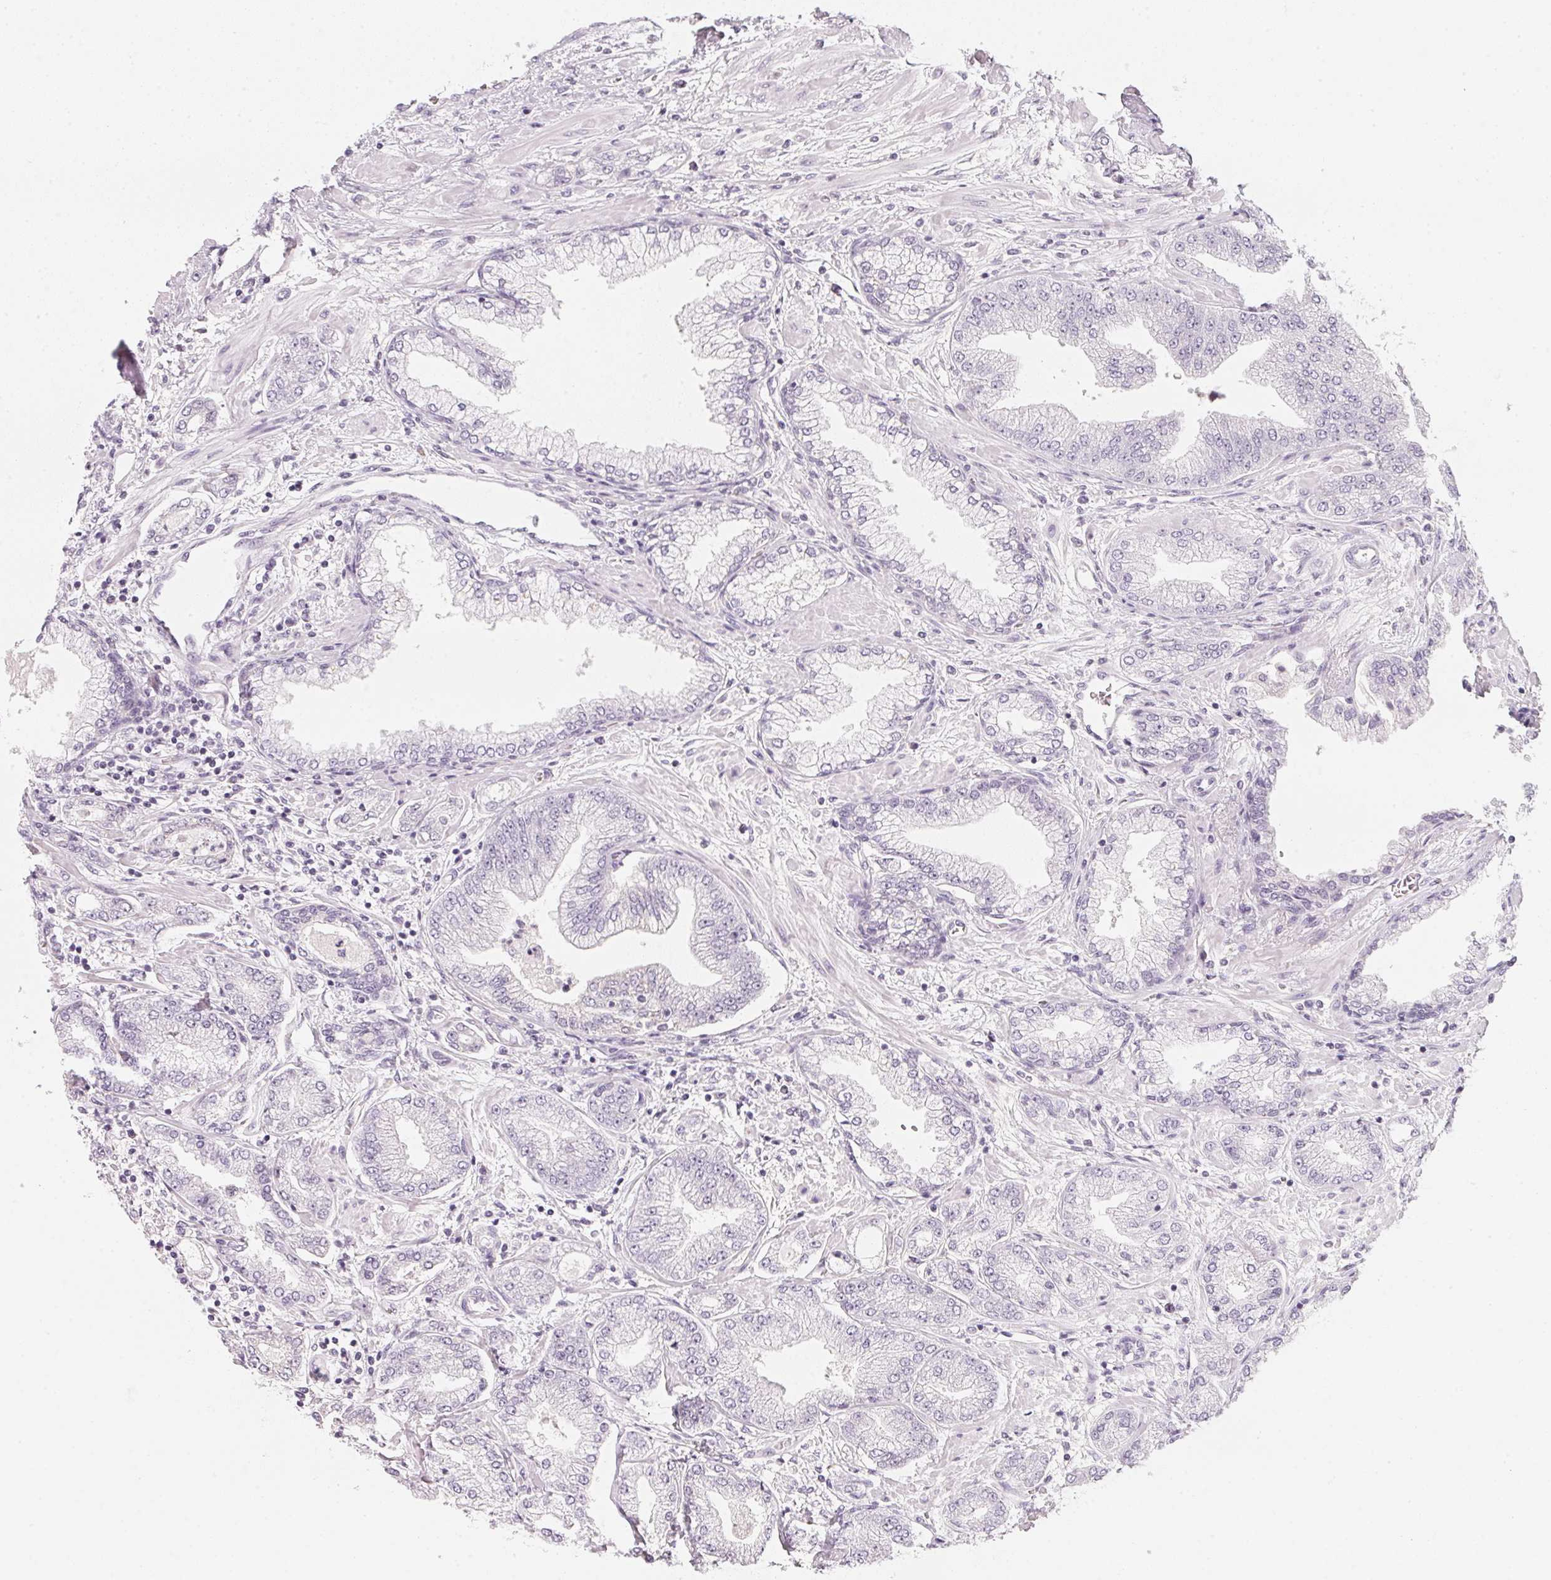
{"staining": {"intensity": "negative", "quantity": "none", "location": "none"}, "tissue": "prostate cancer", "cell_type": "Tumor cells", "image_type": "cancer", "snomed": [{"axis": "morphology", "description": "Adenocarcinoma, Low grade"}, {"axis": "topography", "description": "Prostate"}], "caption": "Human prostate cancer (adenocarcinoma (low-grade)) stained for a protein using IHC demonstrates no expression in tumor cells.", "gene": "CFAP276", "patient": {"sex": "male", "age": 55}}